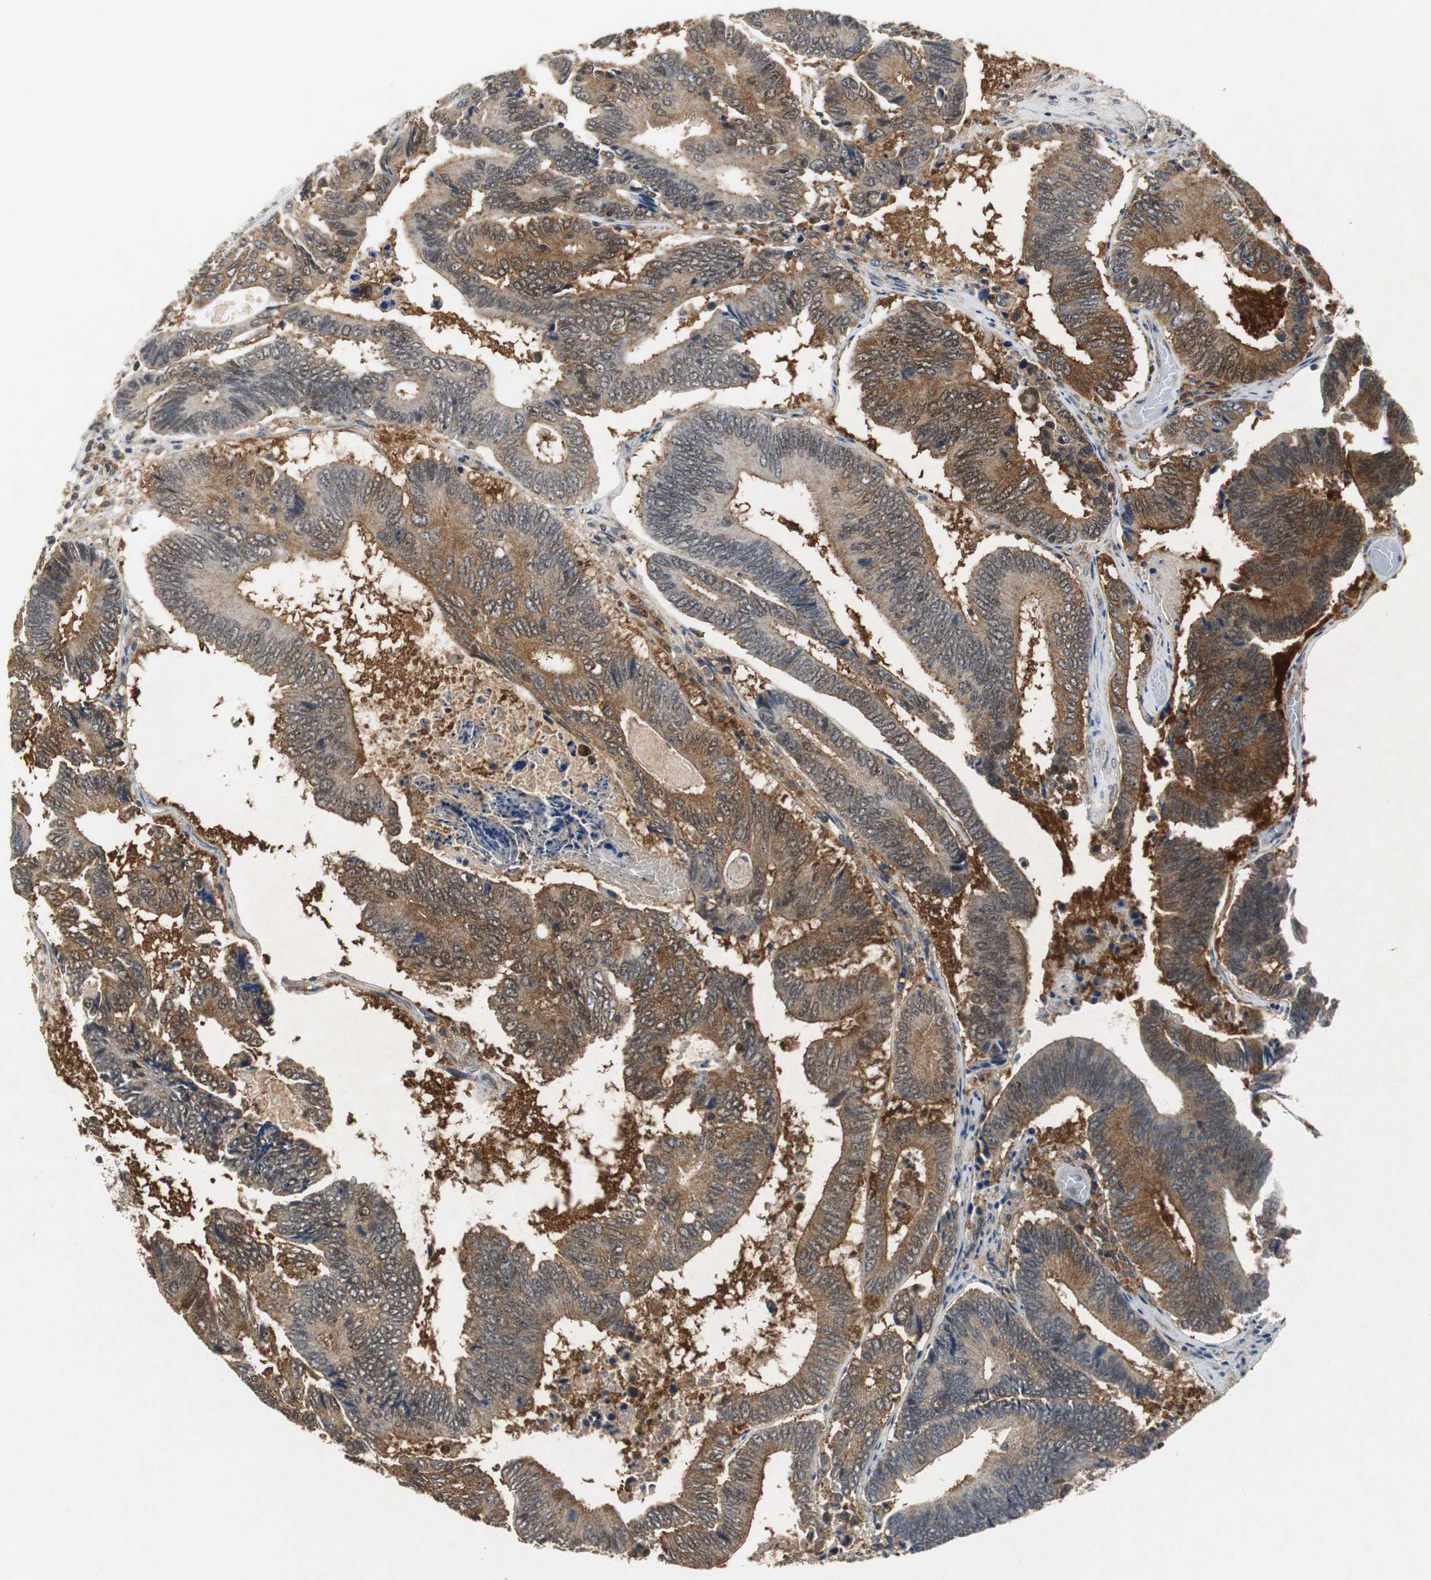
{"staining": {"intensity": "strong", "quantity": ">75%", "location": "cytoplasmic/membranous"}, "tissue": "colorectal cancer", "cell_type": "Tumor cells", "image_type": "cancer", "snomed": [{"axis": "morphology", "description": "Adenocarcinoma, NOS"}, {"axis": "topography", "description": "Colon"}], "caption": "Immunohistochemical staining of human colorectal cancer (adenocarcinoma) shows high levels of strong cytoplasmic/membranous protein positivity in about >75% of tumor cells.", "gene": "VBP1", "patient": {"sex": "female", "age": 78}}